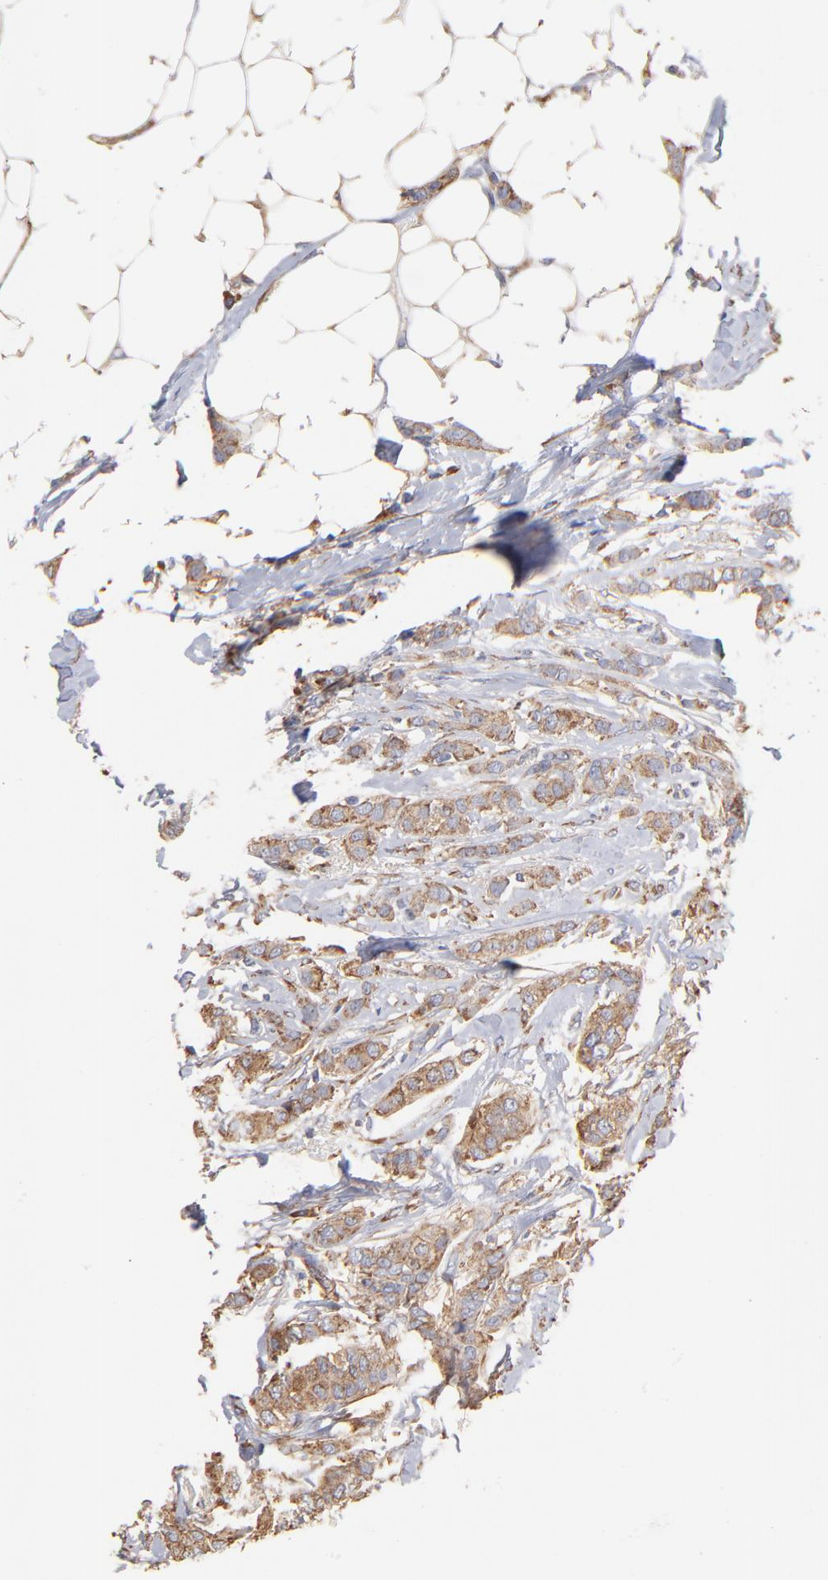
{"staining": {"intensity": "weak", "quantity": ">75%", "location": "cytoplasmic/membranous"}, "tissue": "breast cancer", "cell_type": "Tumor cells", "image_type": "cancer", "snomed": [{"axis": "morphology", "description": "Lobular carcinoma"}, {"axis": "topography", "description": "Breast"}], "caption": "Protein analysis of breast lobular carcinoma tissue shows weak cytoplasmic/membranous staining in approximately >75% of tumor cells.", "gene": "RPL9", "patient": {"sex": "female", "age": 55}}